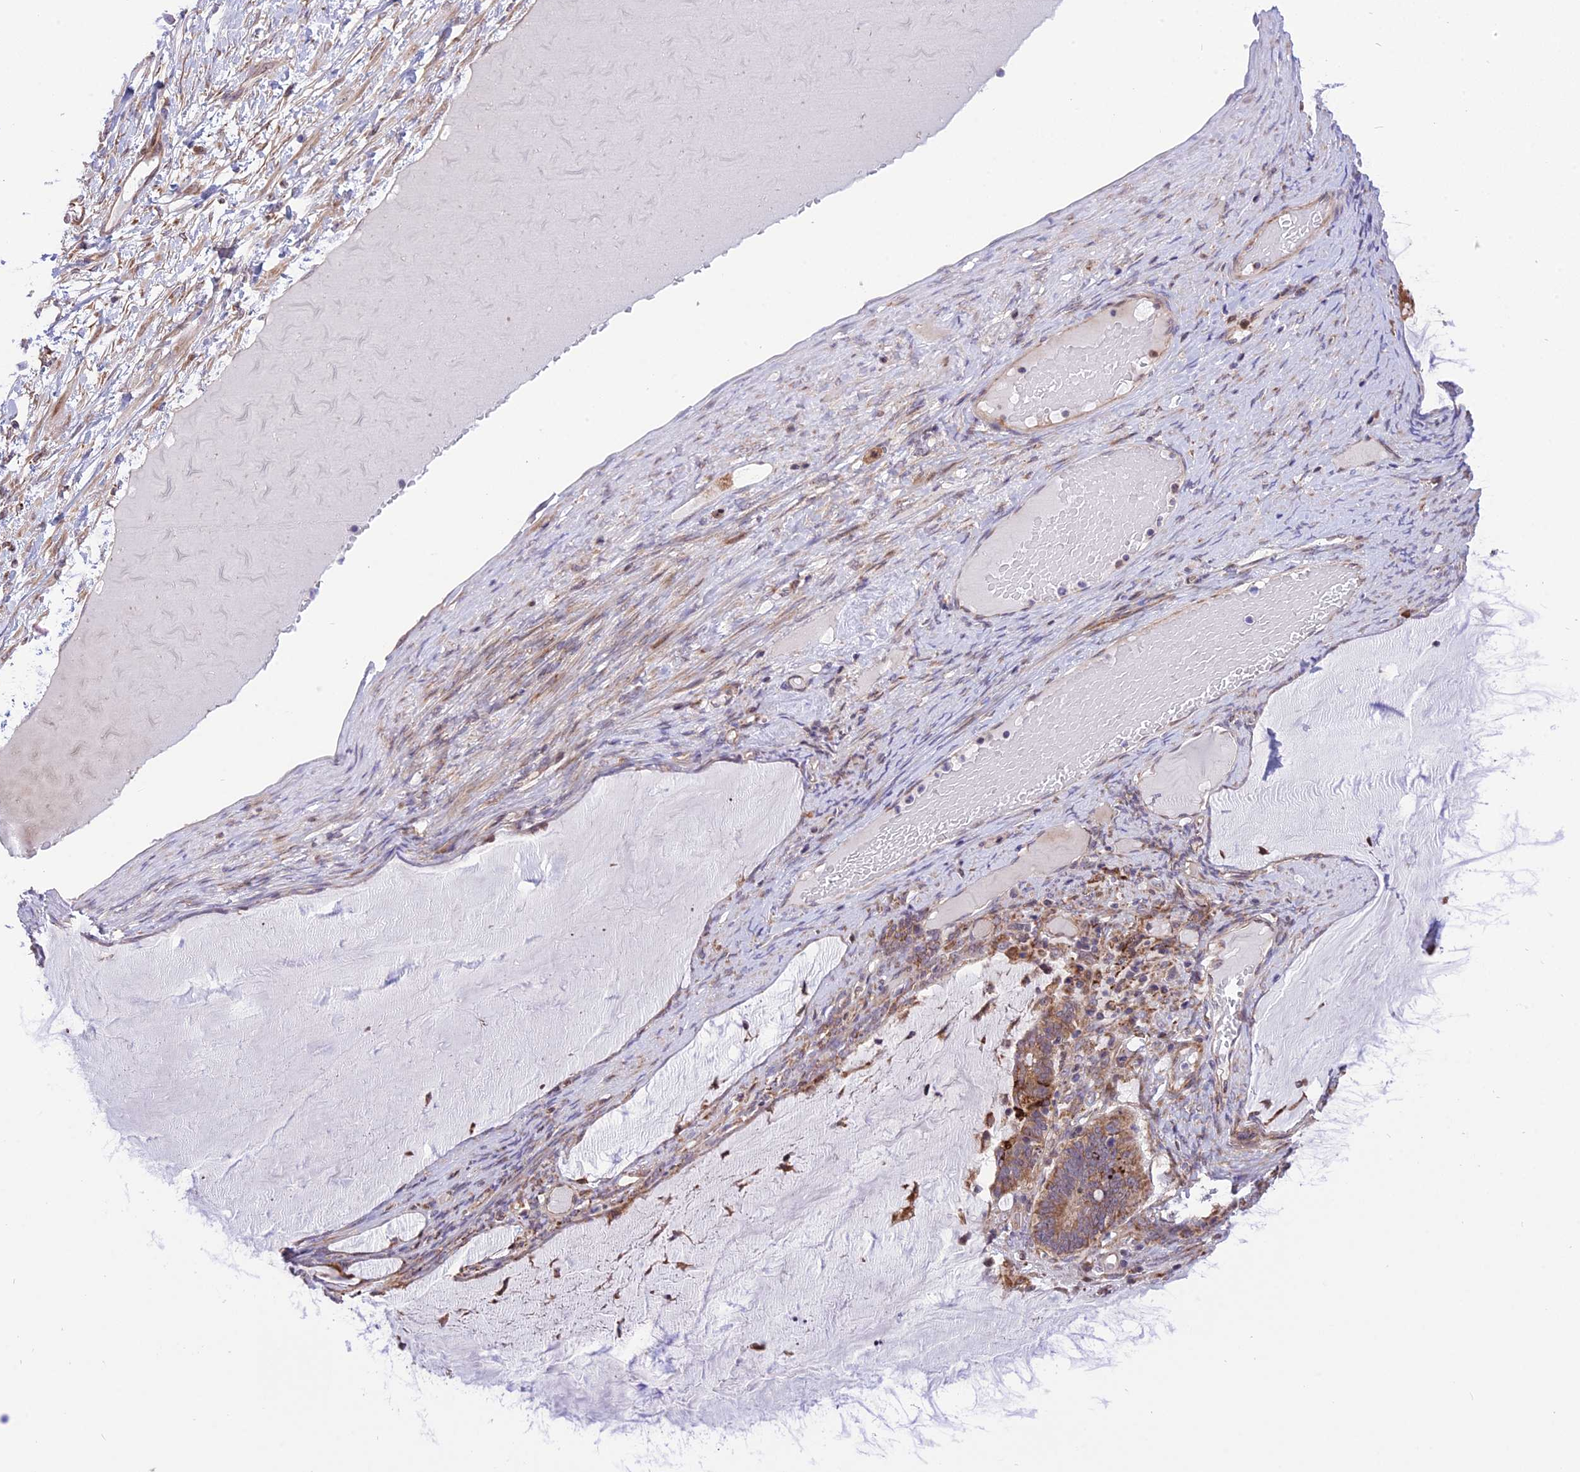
{"staining": {"intensity": "moderate", "quantity": ">75%", "location": "cytoplasmic/membranous"}, "tissue": "ovarian cancer", "cell_type": "Tumor cells", "image_type": "cancer", "snomed": [{"axis": "morphology", "description": "Cystadenocarcinoma, mucinous, NOS"}, {"axis": "topography", "description": "Ovary"}], "caption": "DAB (3,3'-diaminobenzidine) immunohistochemical staining of human mucinous cystadenocarcinoma (ovarian) shows moderate cytoplasmic/membranous protein staining in about >75% of tumor cells. Using DAB (3,3'-diaminobenzidine) (brown) and hematoxylin (blue) stains, captured at high magnification using brightfield microscopy.", "gene": "ARMCX6", "patient": {"sex": "female", "age": 61}}